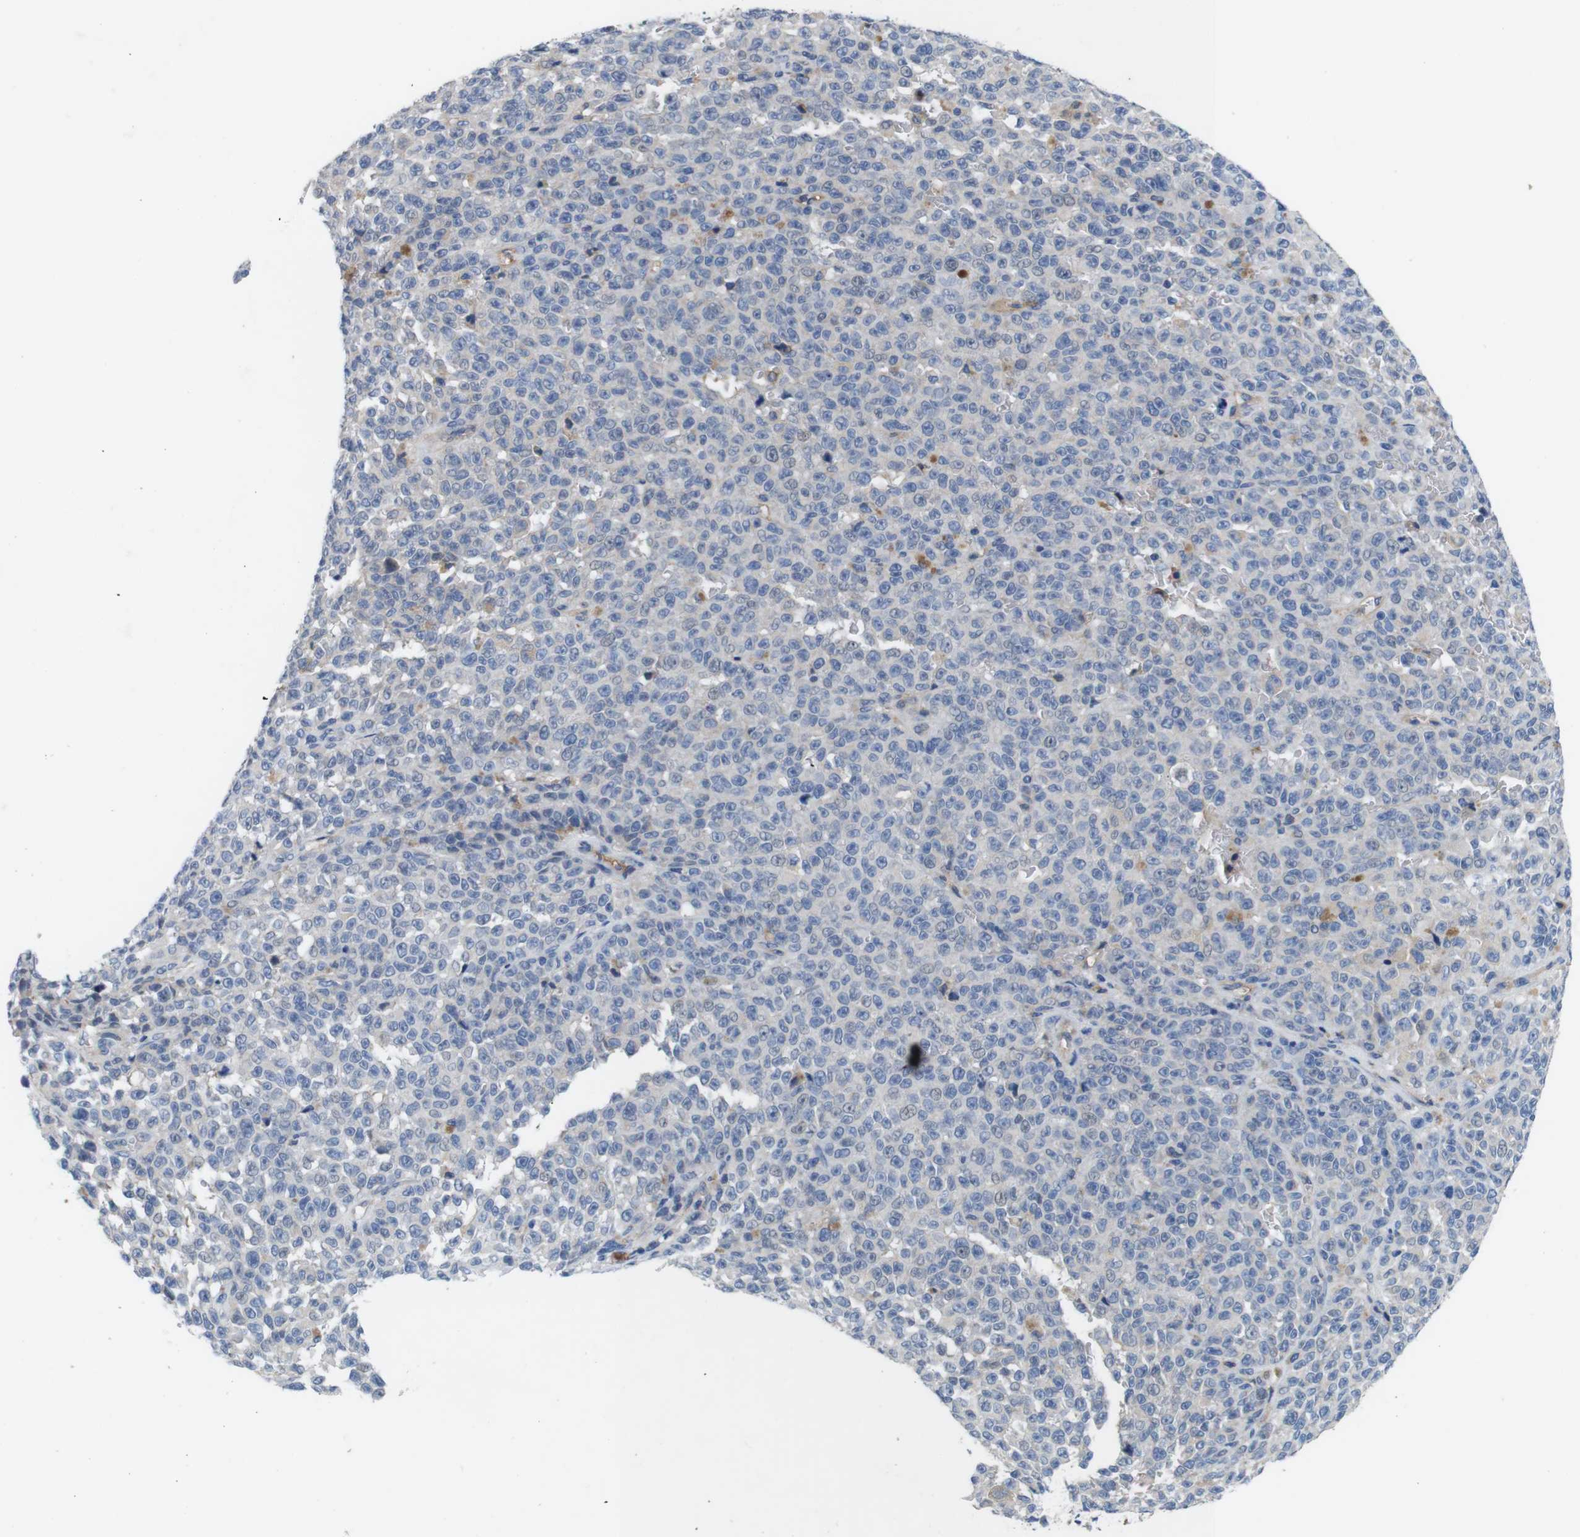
{"staining": {"intensity": "weak", "quantity": "<25%", "location": "cytoplasmic/membranous"}, "tissue": "melanoma", "cell_type": "Tumor cells", "image_type": "cancer", "snomed": [{"axis": "morphology", "description": "Malignant melanoma, NOS"}, {"axis": "topography", "description": "Skin"}], "caption": "Photomicrograph shows no significant protein expression in tumor cells of melanoma.", "gene": "C1RL", "patient": {"sex": "female", "age": 82}}